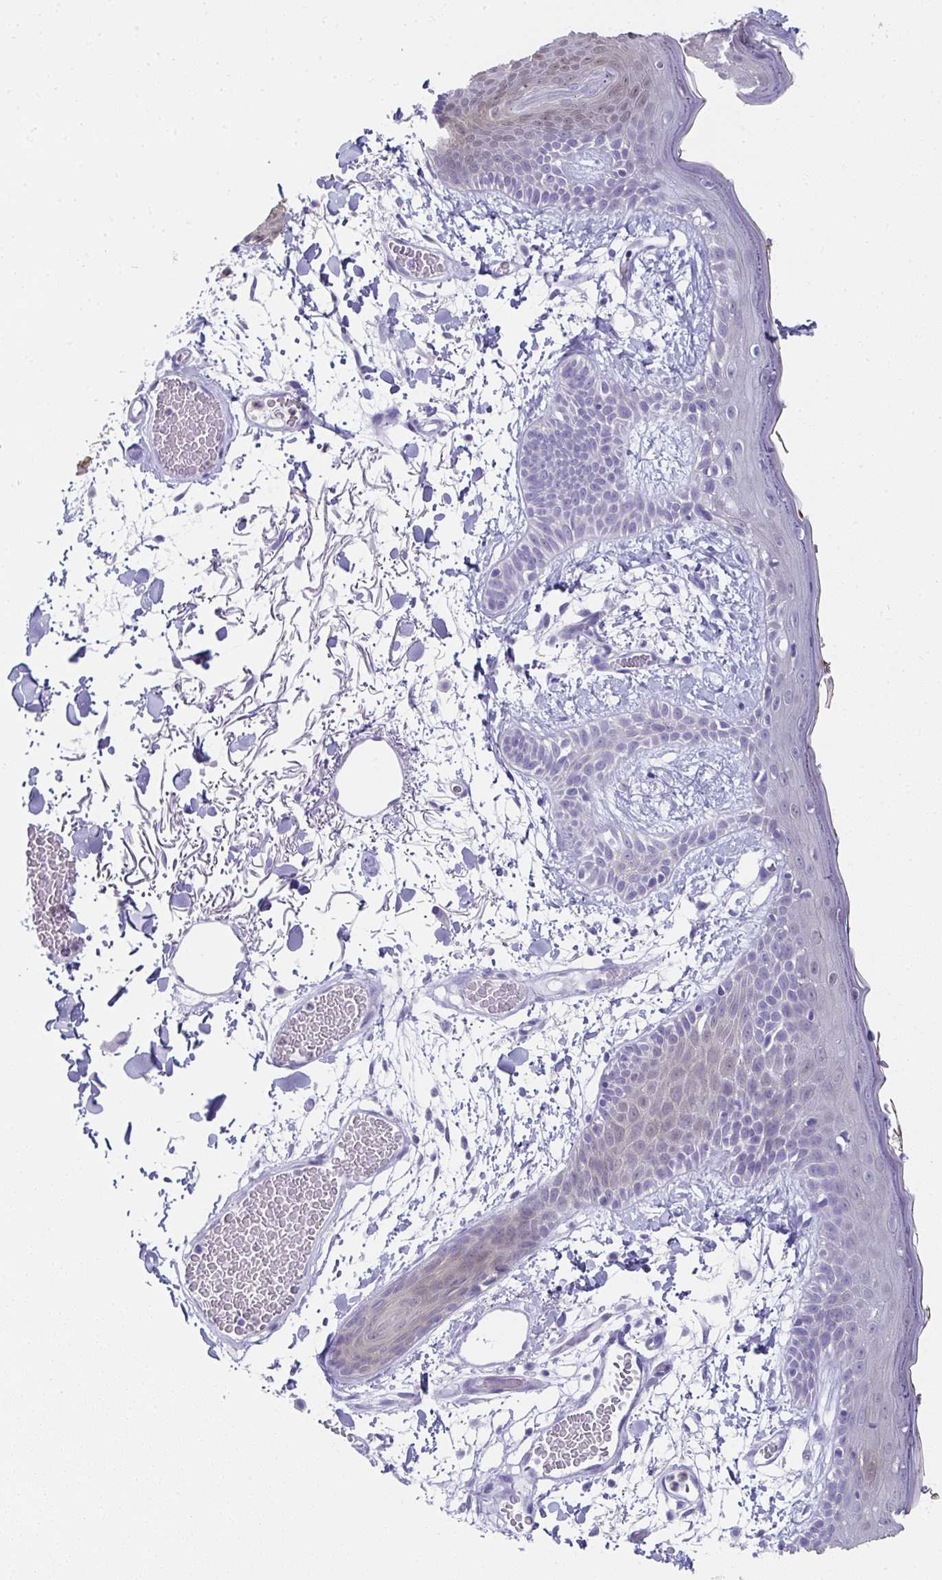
{"staining": {"intensity": "negative", "quantity": "none", "location": "none"}, "tissue": "skin", "cell_type": "Fibroblasts", "image_type": "normal", "snomed": [{"axis": "morphology", "description": "Normal tissue, NOS"}, {"axis": "topography", "description": "Skin"}], "caption": "A histopathology image of skin stained for a protein reveals no brown staining in fibroblasts. Nuclei are stained in blue.", "gene": "RBP1", "patient": {"sex": "male", "age": 79}}